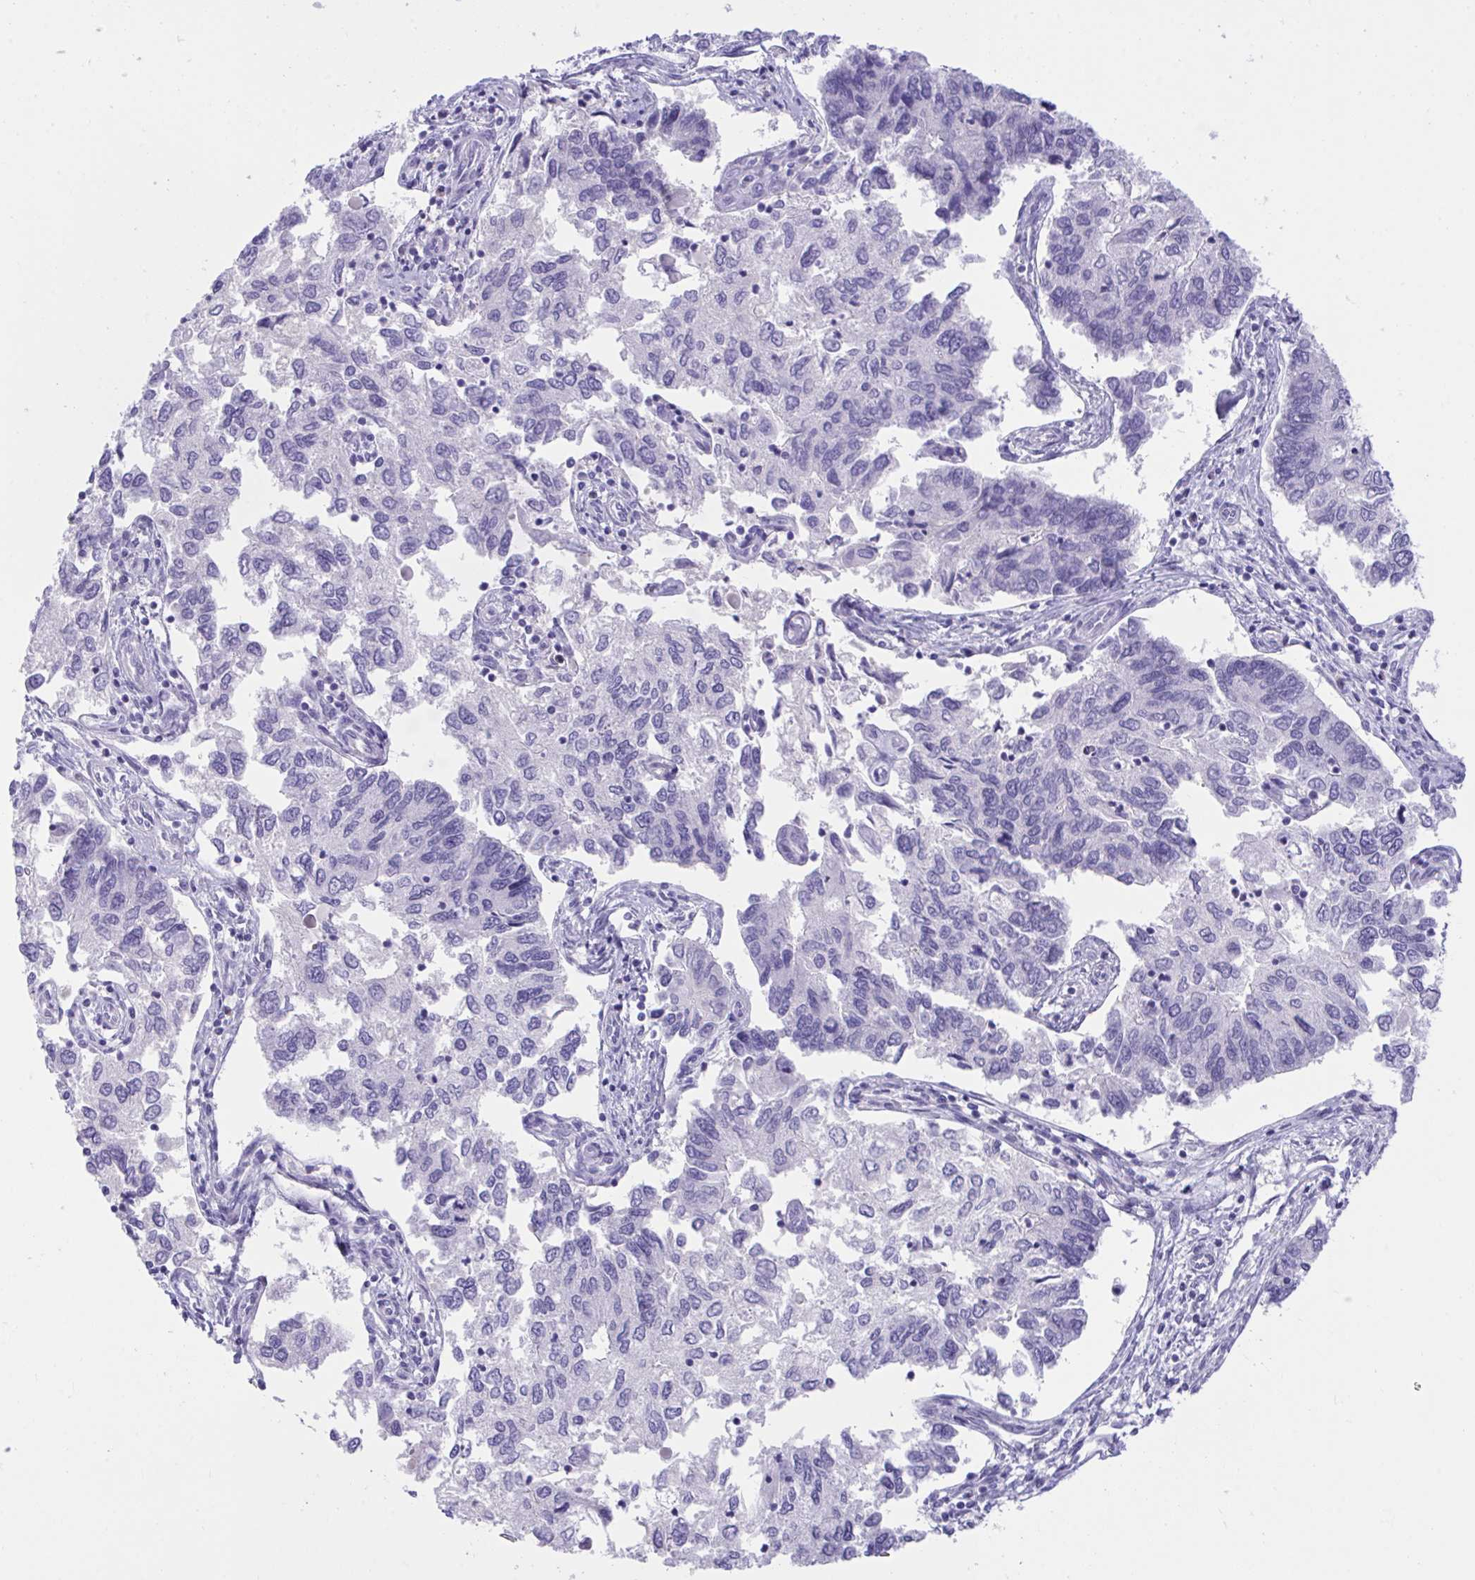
{"staining": {"intensity": "negative", "quantity": "none", "location": "none"}, "tissue": "endometrial cancer", "cell_type": "Tumor cells", "image_type": "cancer", "snomed": [{"axis": "morphology", "description": "Carcinoma, NOS"}, {"axis": "topography", "description": "Uterus"}], "caption": "DAB (3,3'-diaminobenzidine) immunohistochemical staining of human endometrial carcinoma demonstrates no significant expression in tumor cells.", "gene": "PLEKHH1", "patient": {"sex": "female", "age": 76}}